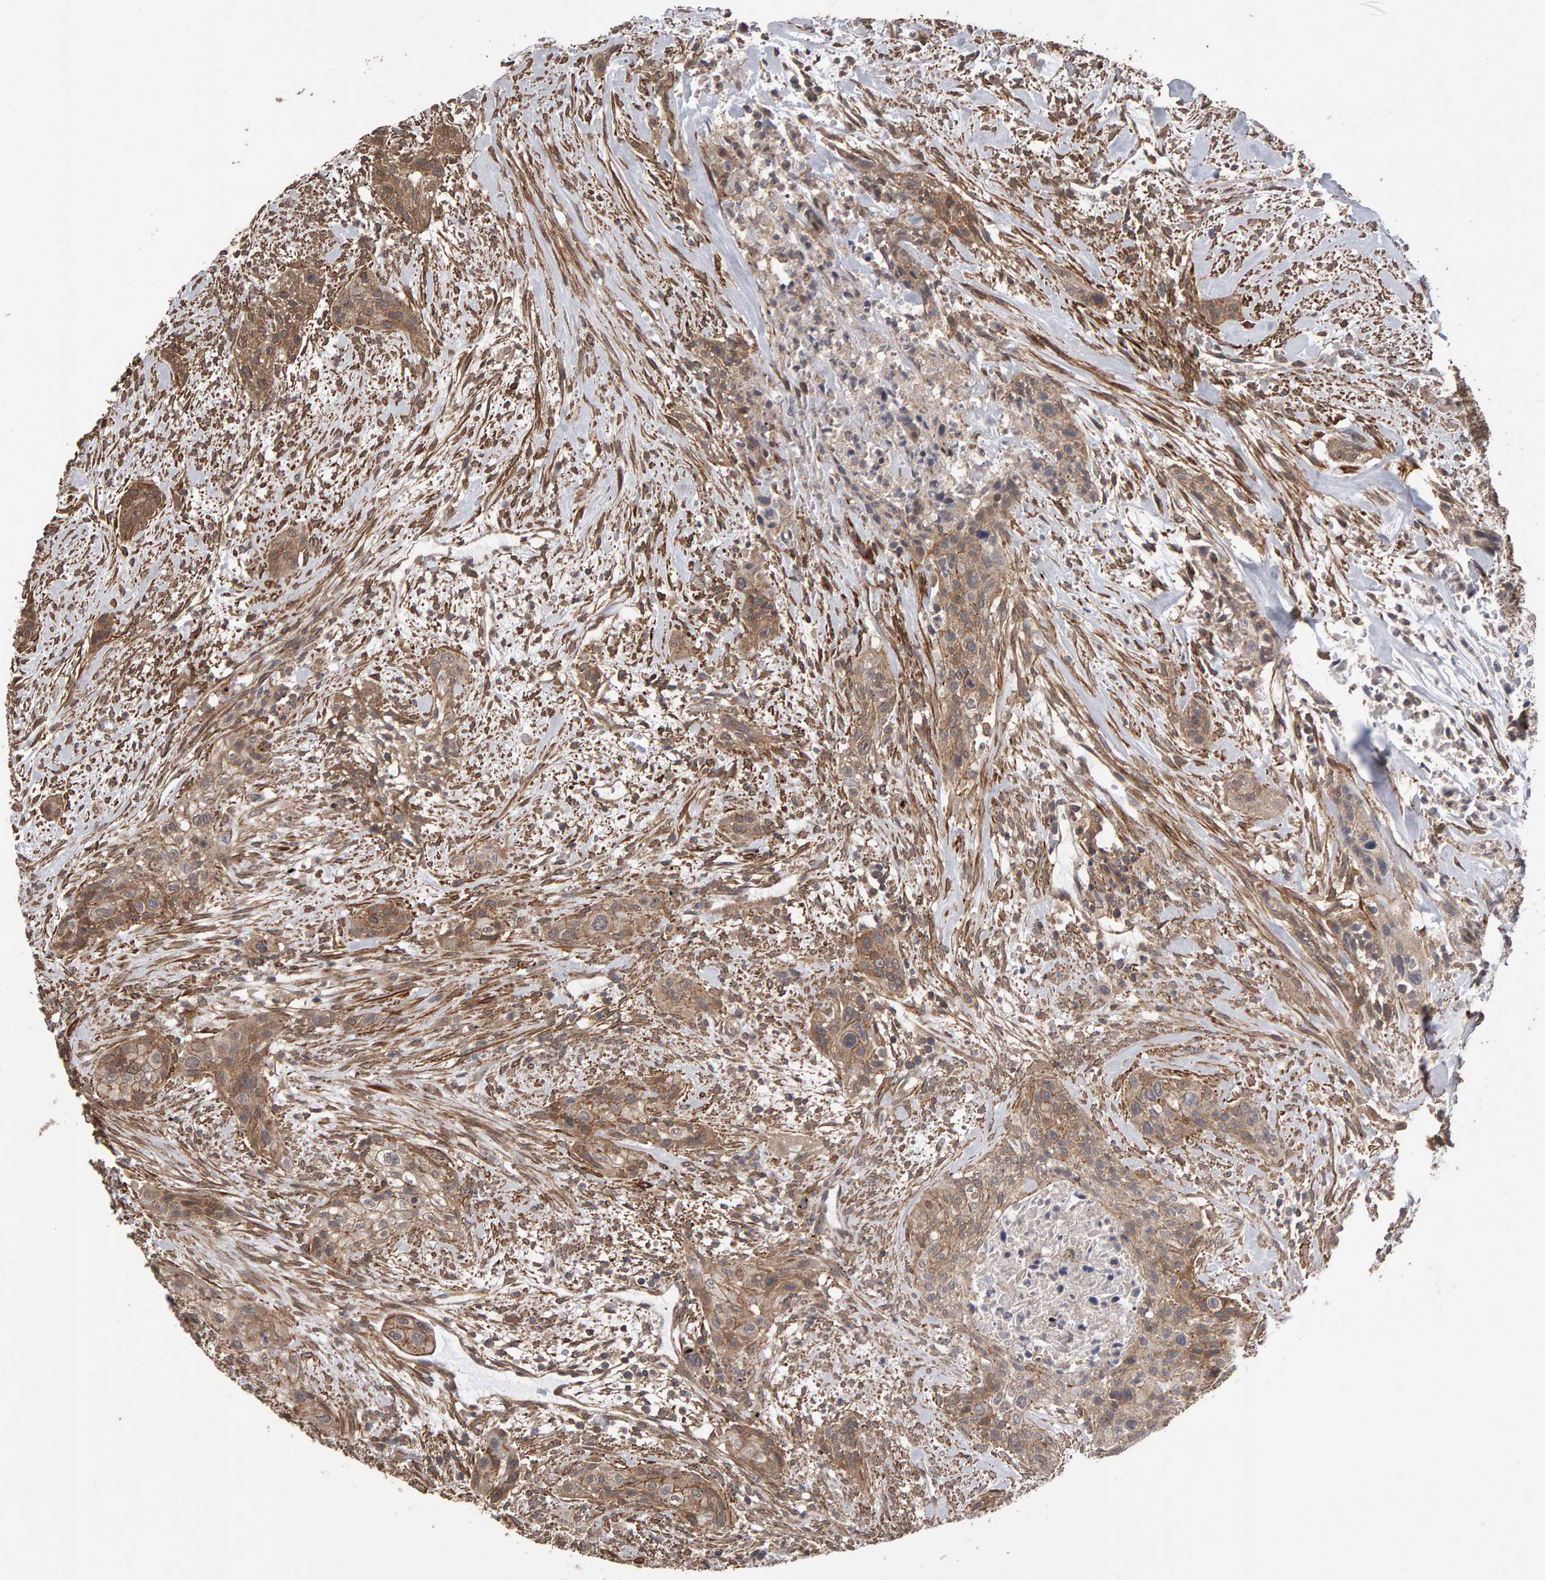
{"staining": {"intensity": "moderate", "quantity": "25%-75%", "location": "cytoplasmic/membranous"}, "tissue": "urothelial cancer", "cell_type": "Tumor cells", "image_type": "cancer", "snomed": [{"axis": "morphology", "description": "Urothelial carcinoma, High grade"}, {"axis": "topography", "description": "Urinary bladder"}], "caption": "This is an image of immunohistochemistry (IHC) staining of urothelial cancer, which shows moderate positivity in the cytoplasmic/membranous of tumor cells.", "gene": "SCRIB", "patient": {"sex": "male", "age": 35}}